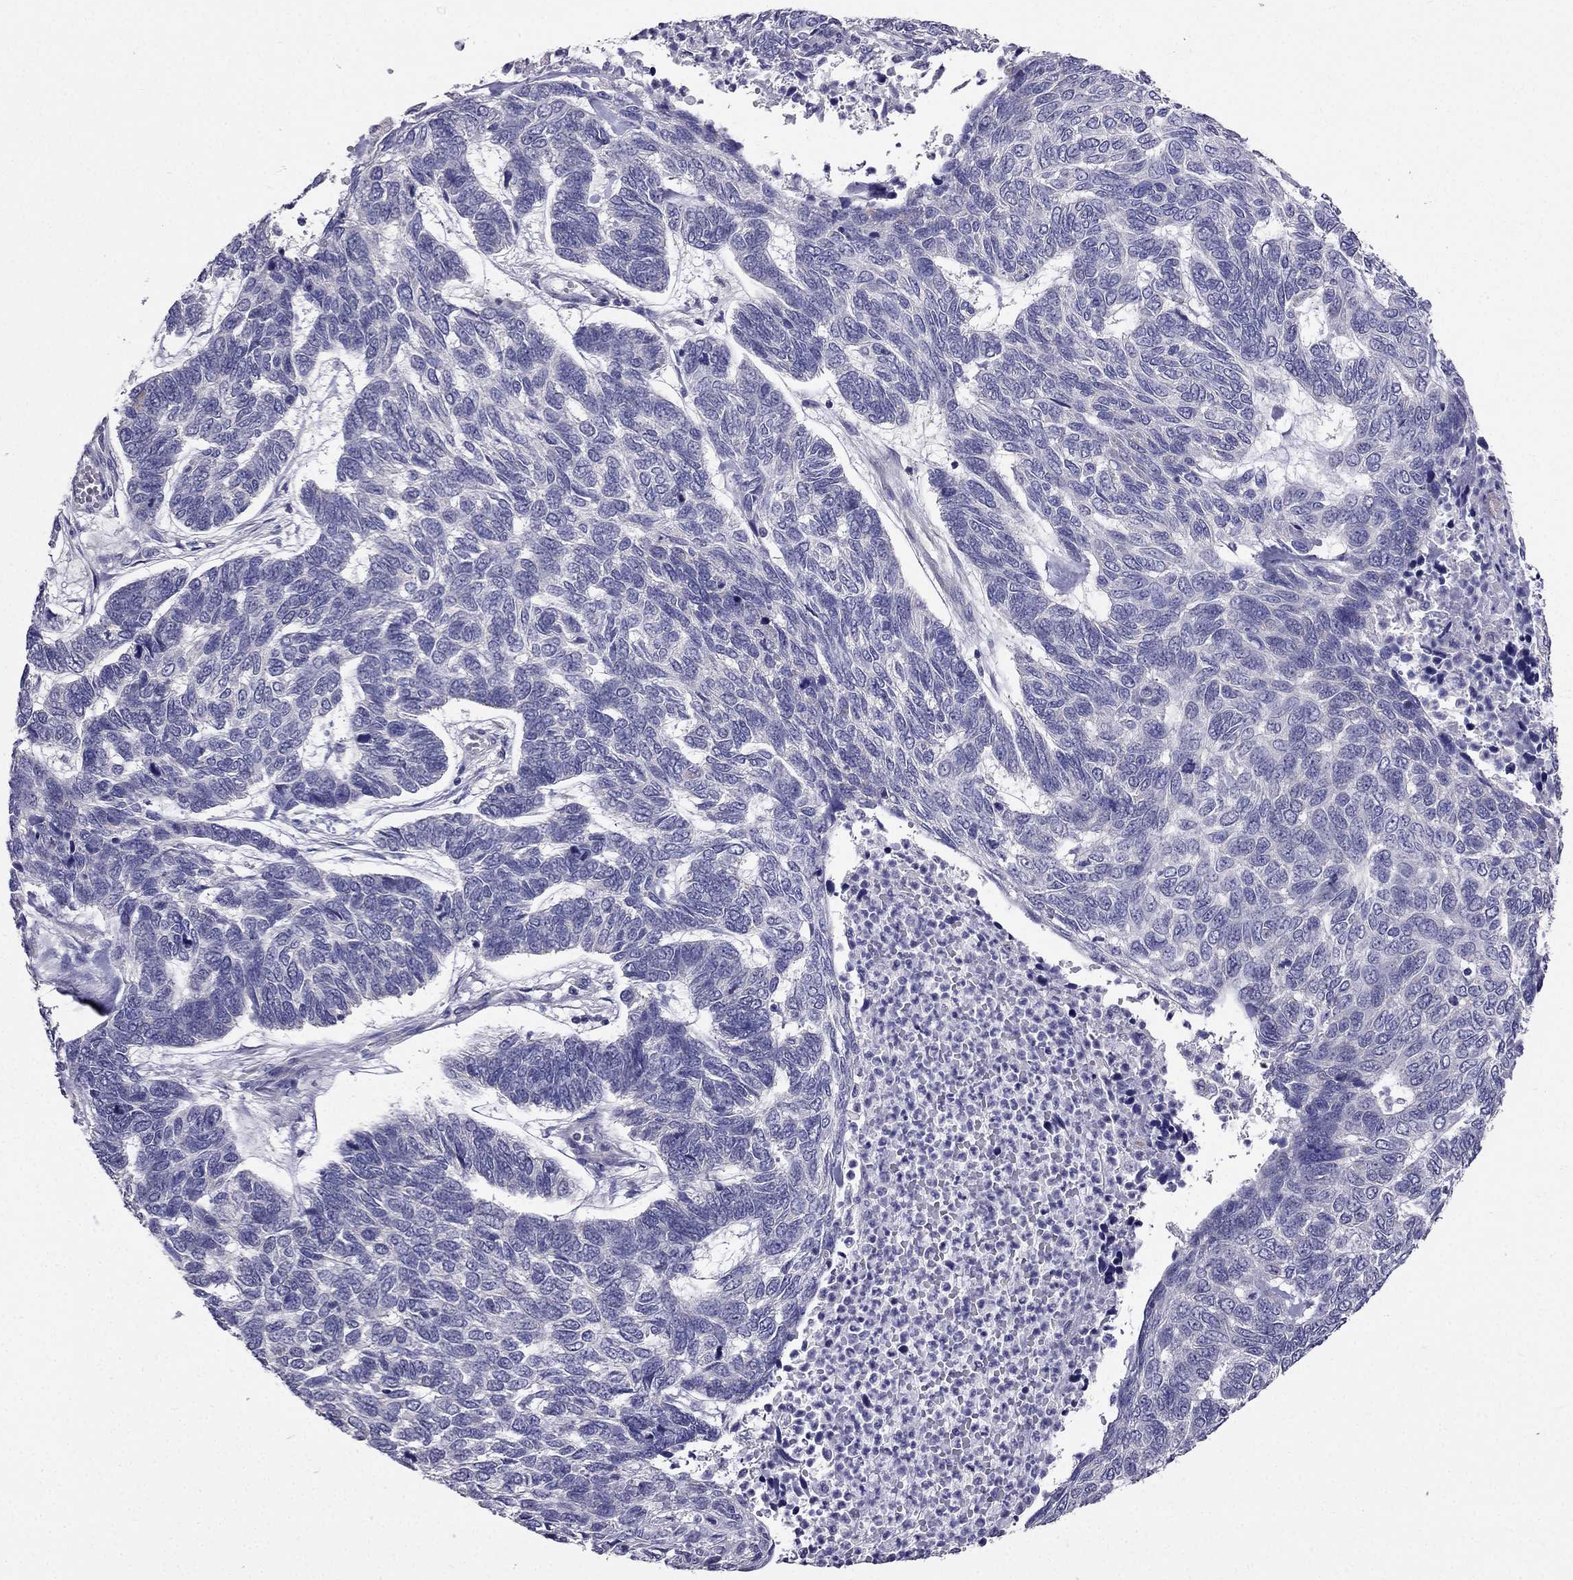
{"staining": {"intensity": "negative", "quantity": "none", "location": "none"}, "tissue": "skin cancer", "cell_type": "Tumor cells", "image_type": "cancer", "snomed": [{"axis": "morphology", "description": "Basal cell carcinoma"}, {"axis": "topography", "description": "Skin"}], "caption": "Histopathology image shows no significant protein staining in tumor cells of basal cell carcinoma (skin). (Stains: DAB IHC with hematoxylin counter stain, Microscopy: brightfield microscopy at high magnification).", "gene": "AS3MT", "patient": {"sex": "female", "age": 65}}